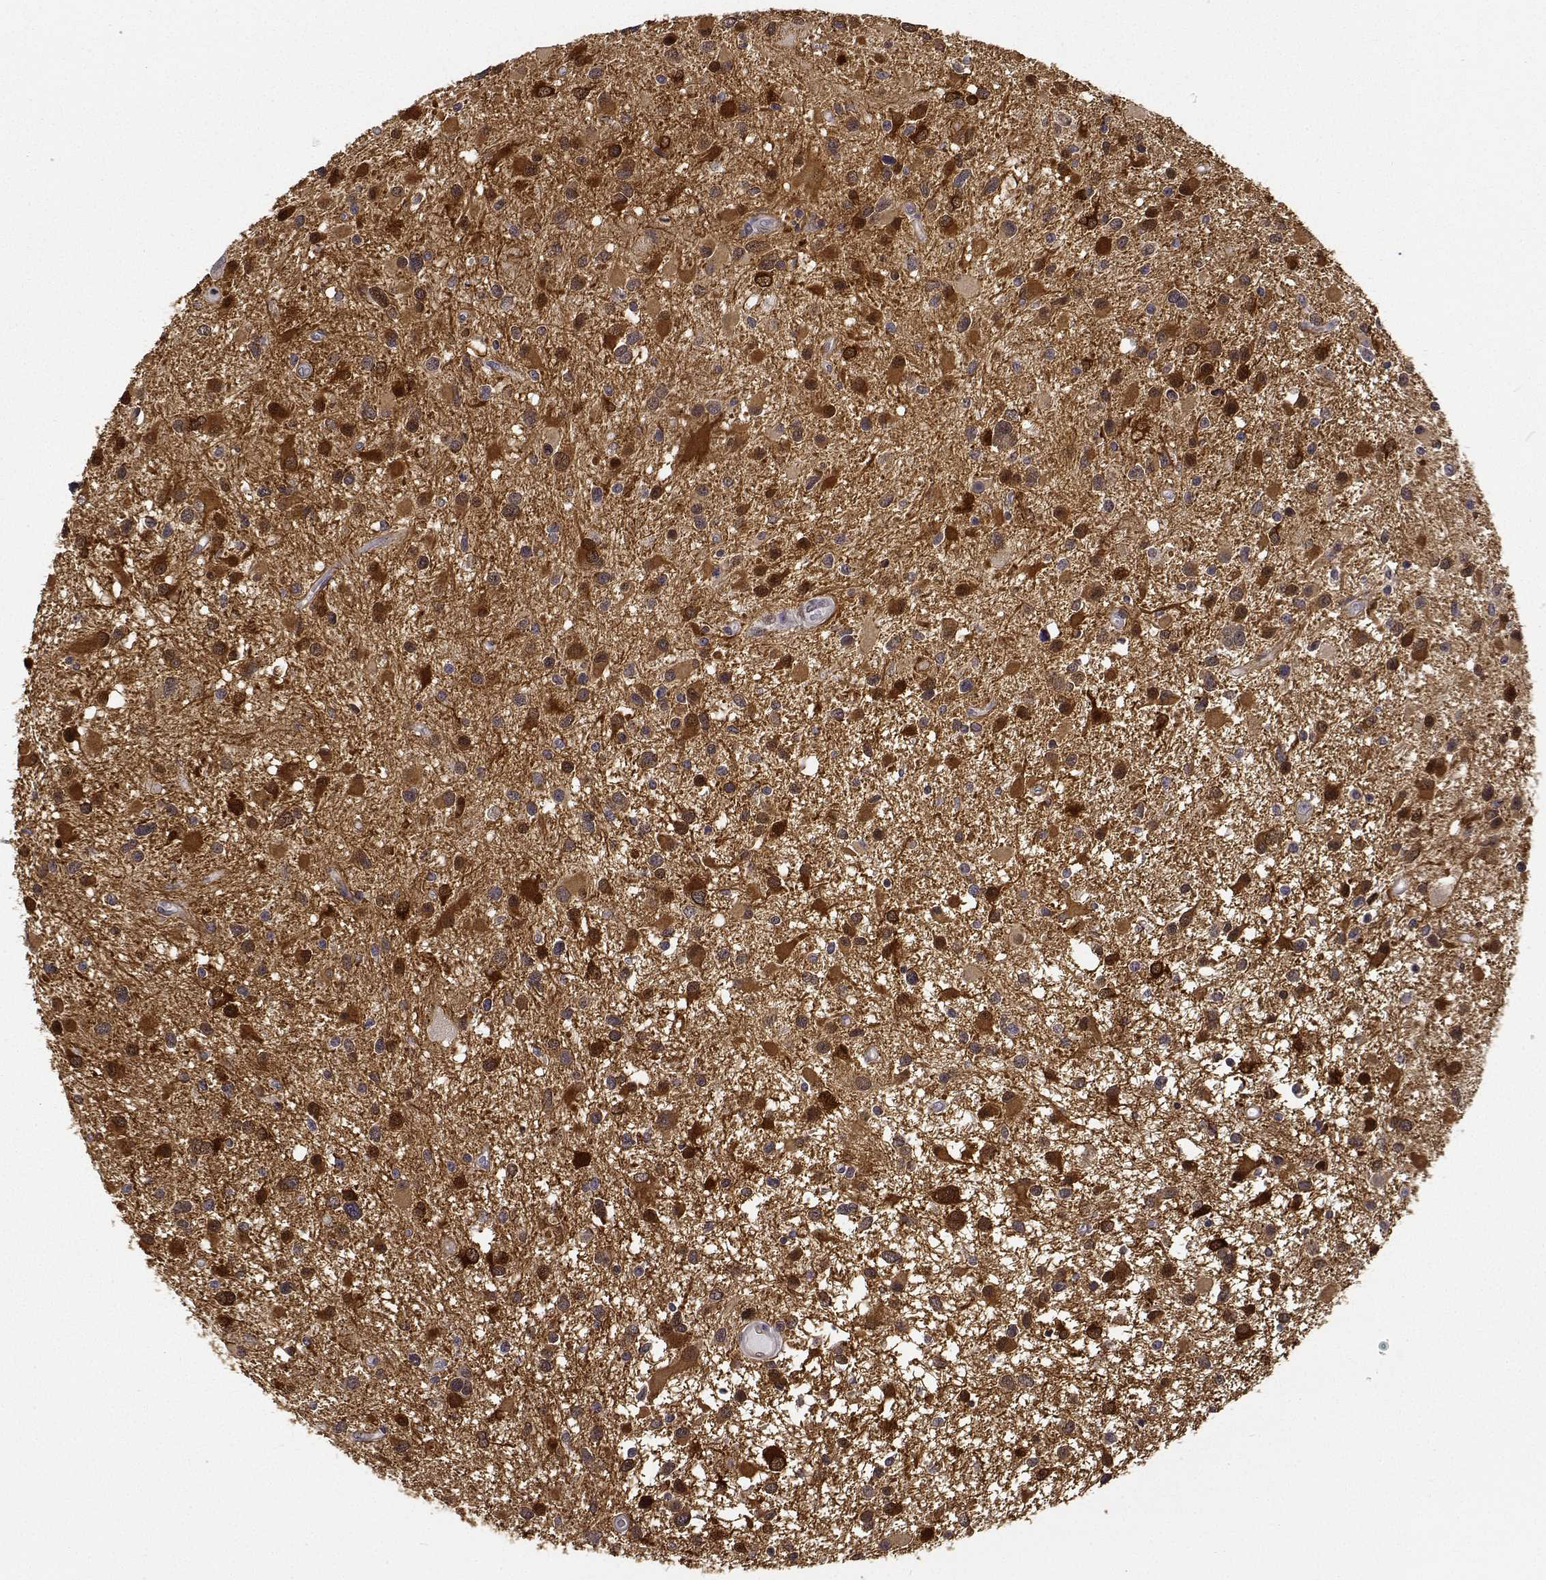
{"staining": {"intensity": "strong", "quantity": ">75%", "location": "cytoplasmic/membranous,nuclear"}, "tissue": "glioma", "cell_type": "Tumor cells", "image_type": "cancer", "snomed": [{"axis": "morphology", "description": "Glioma, malignant, Low grade"}, {"axis": "topography", "description": "Brain"}], "caption": "Protein analysis of malignant glioma (low-grade) tissue reveals strong cytoplasmic/membranous and nuclear staining in about >75% of tumor cells.", "gene": "PHGDH", "patient": {"sex": "female", "age": 32}}